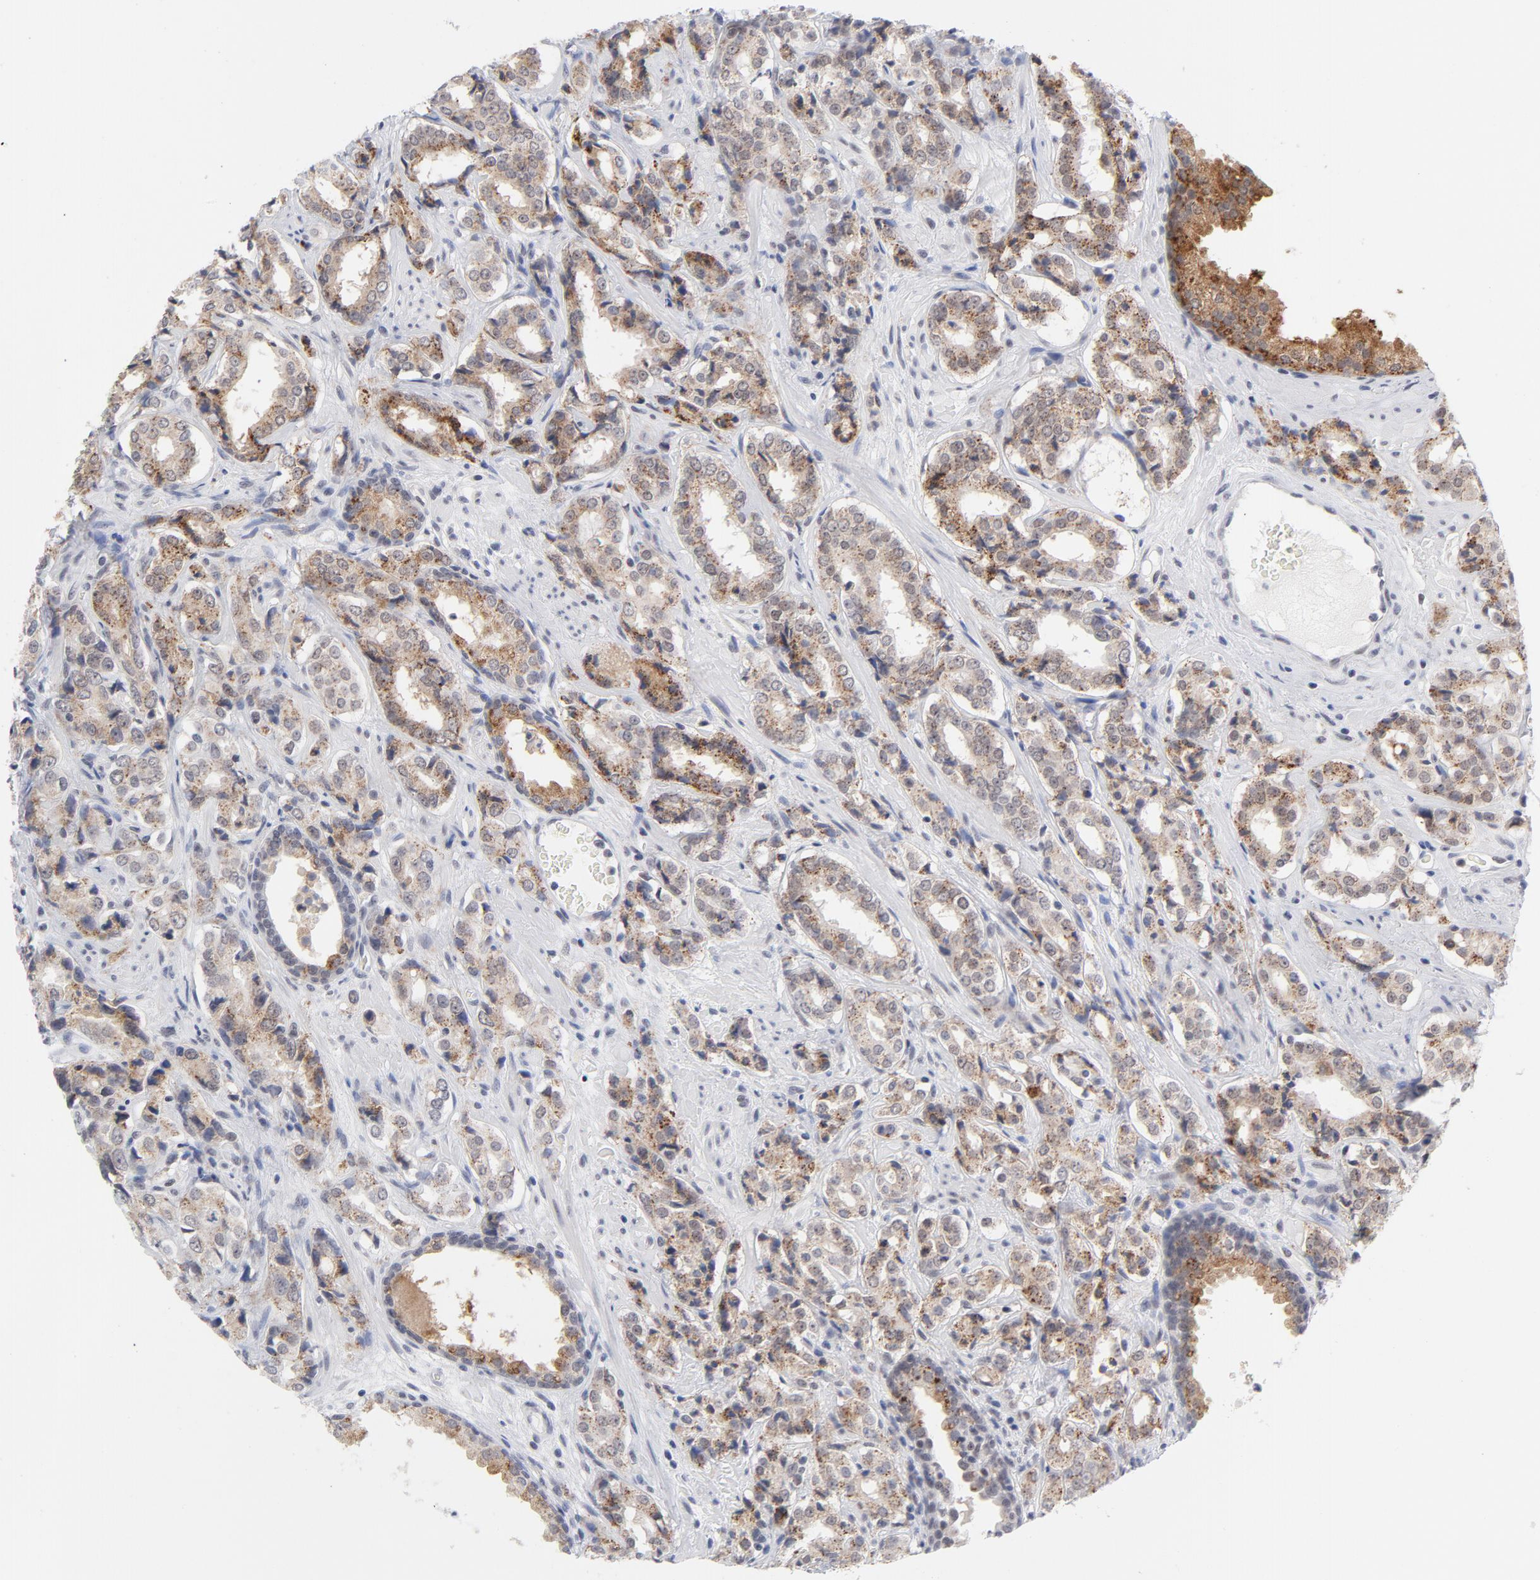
{"staining": {"intensity": "moderate", "quantity": "25%-75%", "location": "cytoplasmic/membranous"}, "tissue": "prostate cancer", "cell_type": "Tumor cells", "image_type": "cancer", "snomed": [{"axis": "morphology", "description": "Adenocarcinoma, Medium grade"}, {"axis": "topography", "description": "Prostate"}], "caption": "Prostate cancer (adenocarcinoma (medium-grade)) stained with DAB (3,3'-diaminobenzidine) immunohistochemistry demonstrates medium levels of moderate cytoplasmic/membranous staining in approximately 25%-75% of tumor cells.", "gene": "BAP1", "patient": {"sex": "male", "age": 60}}